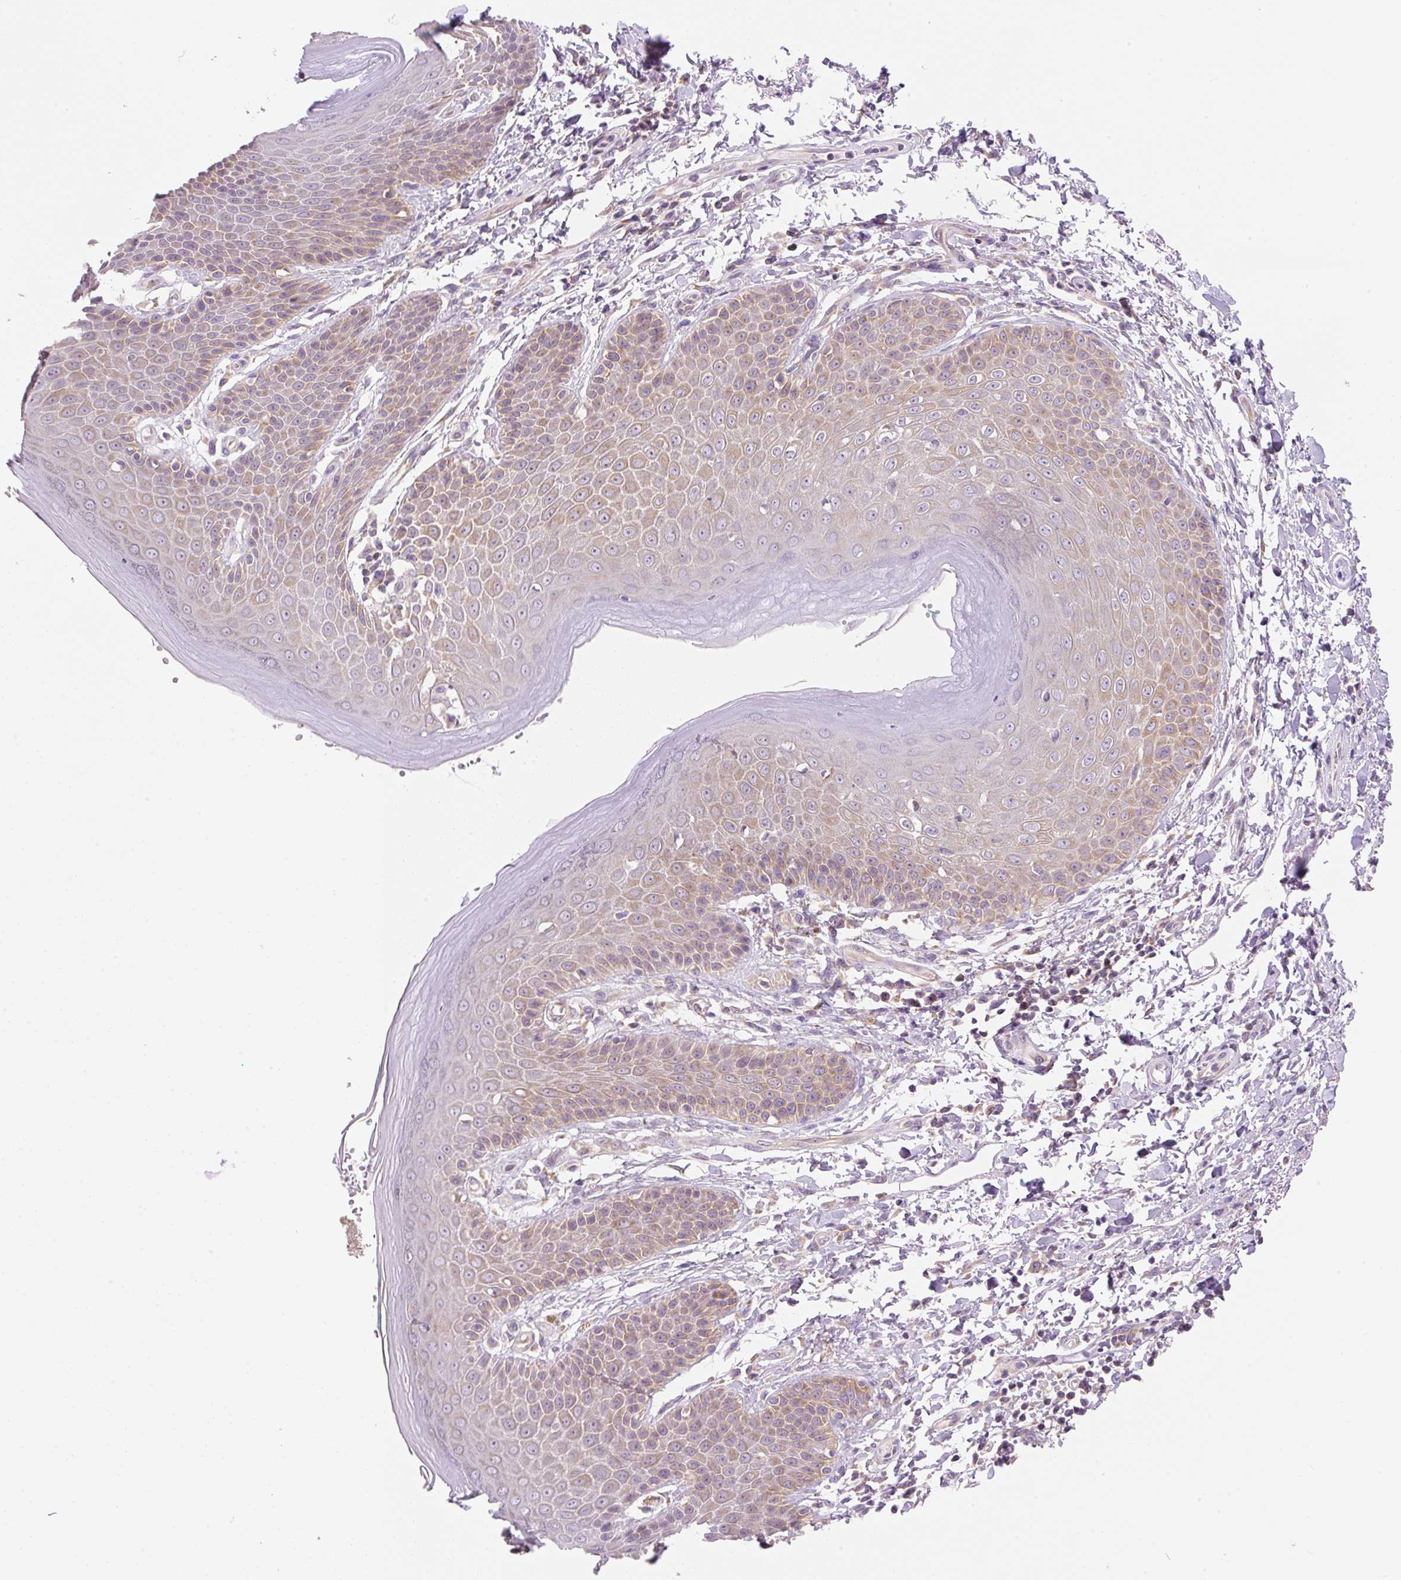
{"staining": {"intensity": "moderate", "quantity": "25%-75%", "location": "cytoplasmic/membranous"}, "tissue": "skin", "cell_type": "Epidermal cells", "image_type": "normal", "snomed": [{"axis": "morphology", "description": "Normal tissue, NOS"}, {"axis": "topography", "description": "Peripheral nerve tissue"}], "caption": "An immunohistochemistry photomicrograph of normal tissue is shown. Protein staining in brown shows moderate cytoplasmic/membranous positivity in skin within epidermal cells.", "gene": "RPL18A", "patient": {"sex": "male", "age": 51}}